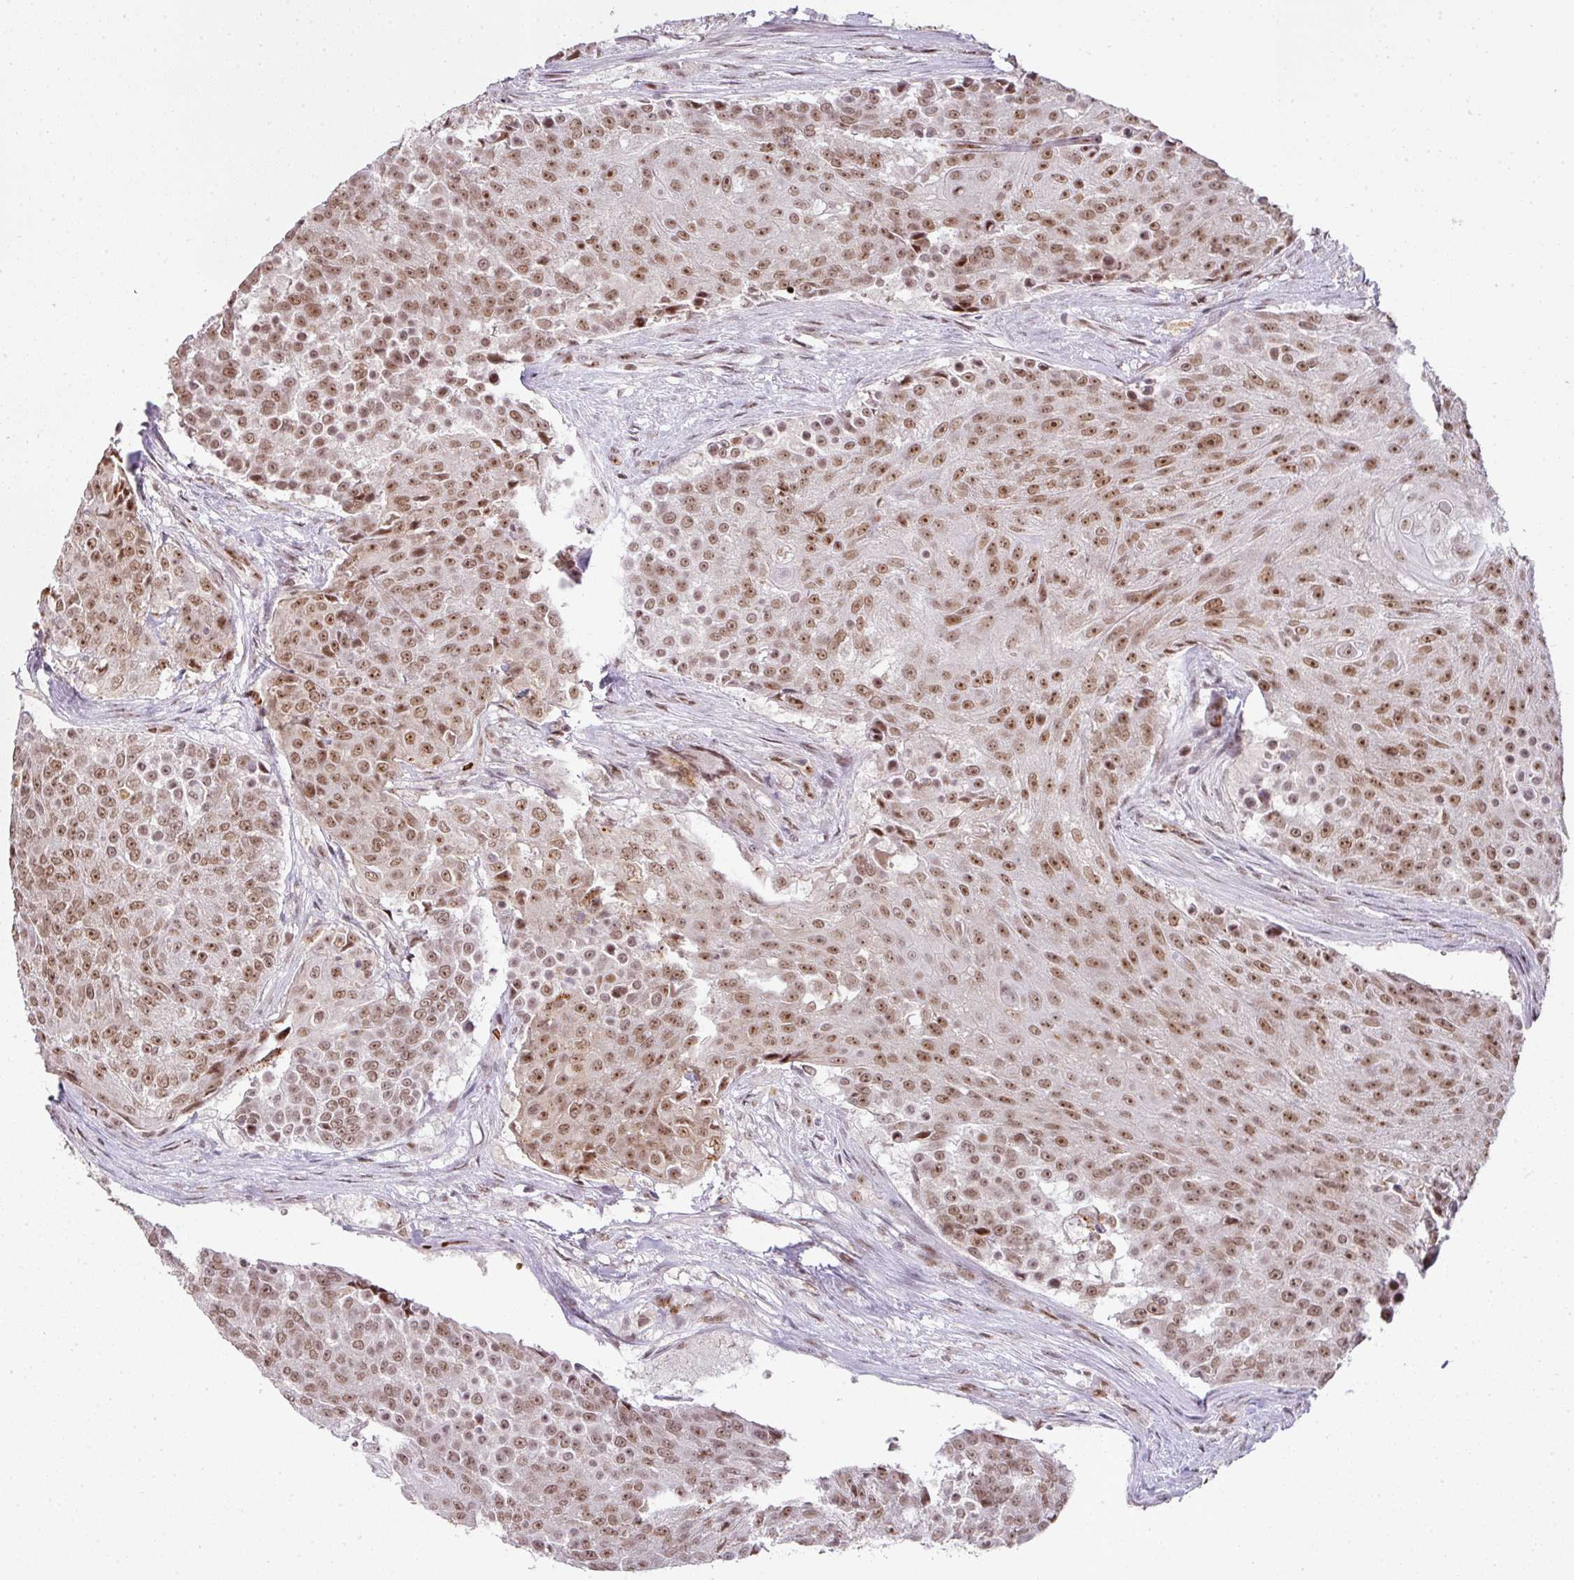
{"staining": {"intensity": "moderate", "quantity": ">75%", "location": "nuclear"}, "tissue": "urothelial cancer", "cell_type": "Tumor cells", "image_type": "cancer", "snomed": [{"axis": "morphology", "description": "Urothelial carcinoma, High grade"}, {"axis": "topography", "description": "Urinary bladder"}], "caption": "The image demonstrates a brown stain indicating the presence of a protein in the nuclear of tumor cells in high-grade urothelial carcinoma.", "gene": "NEIL1", "patient": {"sex": "female", "age": 63}}